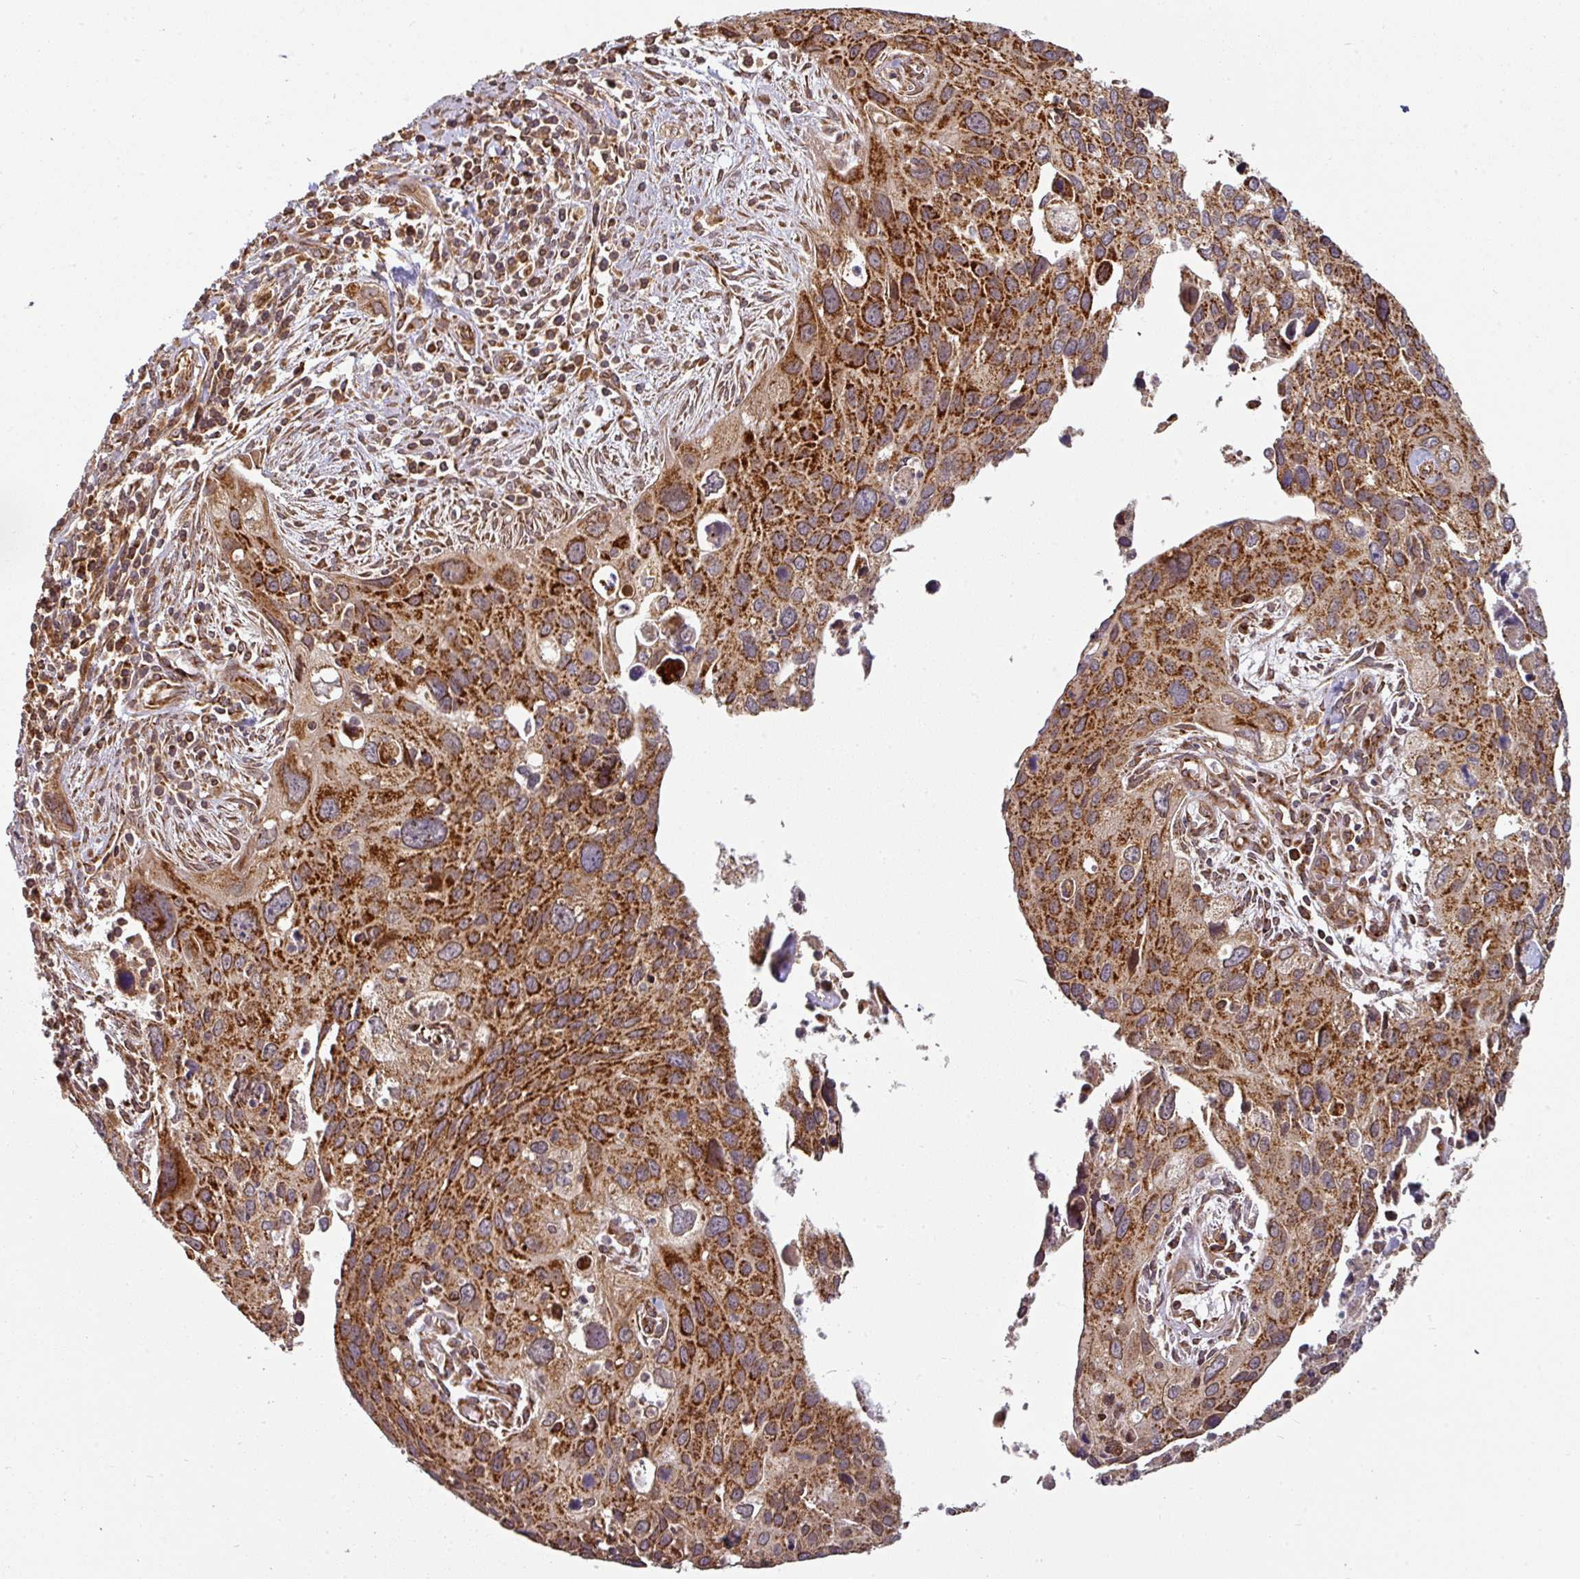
{"staining": {"intensity": "strong", "quantity": ">75%", "location": "cytoplasmic/membranous"}, "tissue": "cervical cancer", "cell_type": "Tumor cells", "image_type": "cancer", "snomed": [{"axis": "morphology", "description": "Squamous cell carcinoma, NOS"}, {"axis": "topography", "description": "Cervix"}], "caption": "Cervical squamous cell carcinoma stained with a brown dye exhibits strong cytoplasmic/membranous positive staining in approximately >75% of tumor cells.", "gene": "TRAP1", "patient": {"sex": "female", "age": 55}}